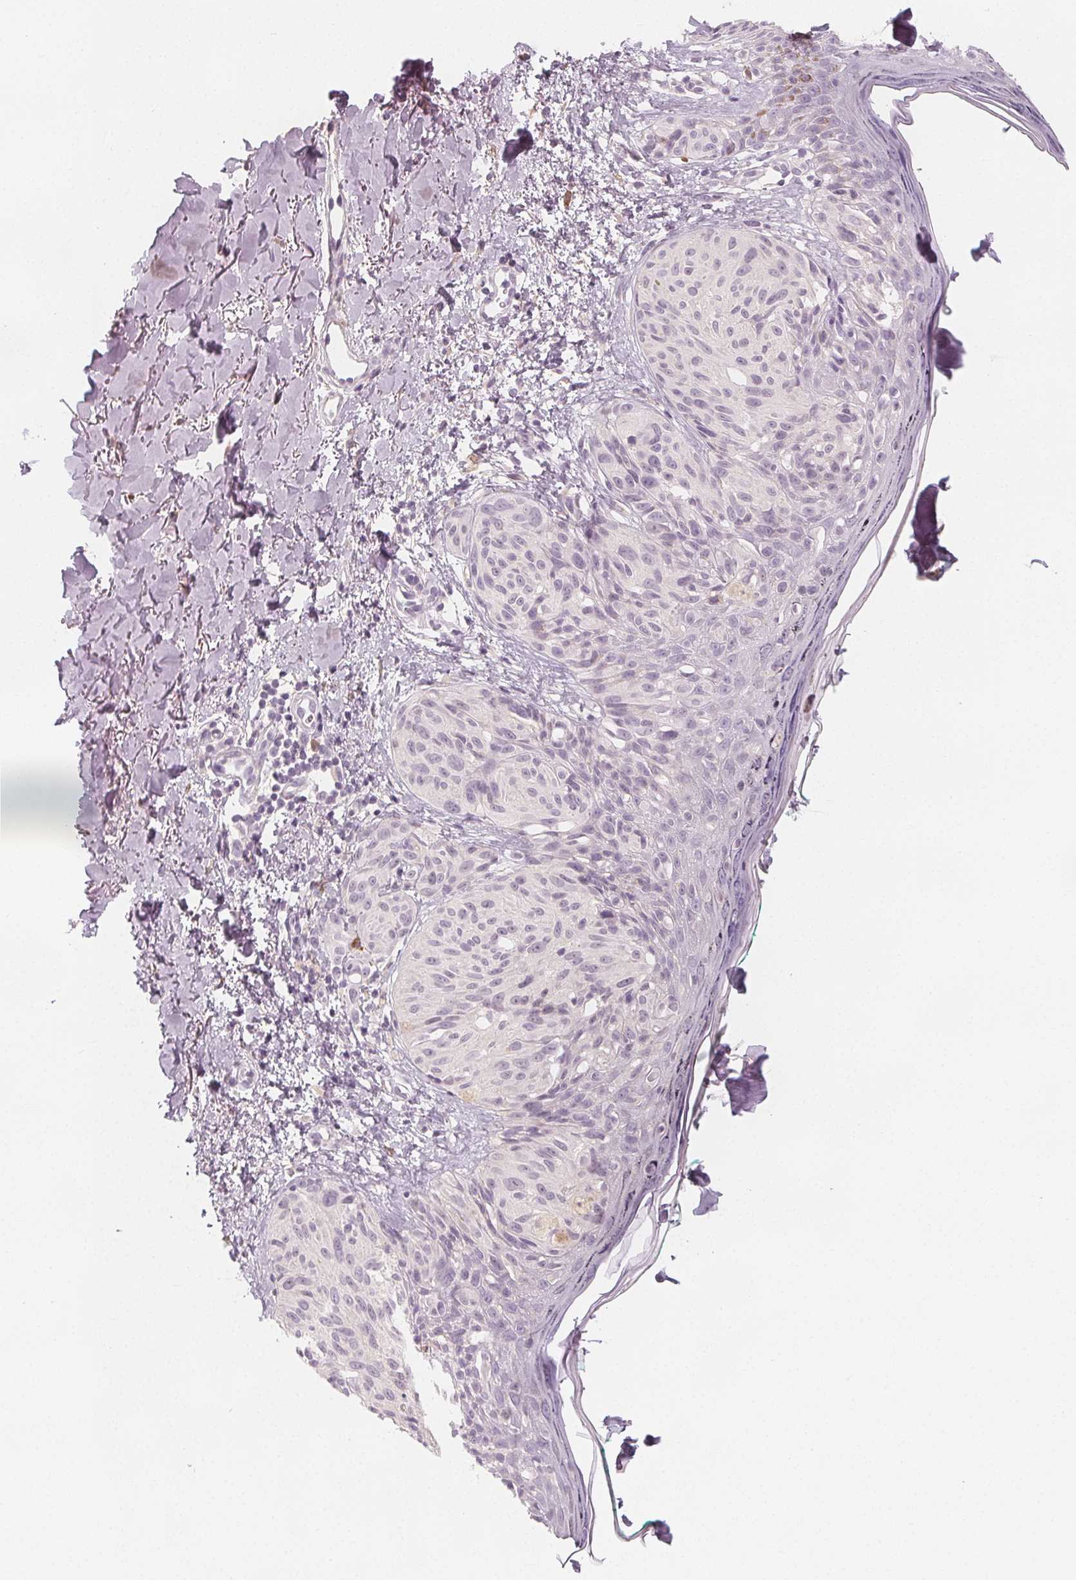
{"staining": {"intensity": "negative", "quantity": "none", "location": "none"}, "tissue": "melanoma", "cell_type": "Tumor cells", "image_type": "cancer", "snomed": [{"axis": "morphology", "description": "Malignant melanoma, NOS"}, {"axis": "topography", "description": "Skin"}], "caption": "A high-resolution photomicrograph shows immunohistochemistry staining of malignant melanoma, which displays no significant positivity in tumor cells.", "gene": "MAP1A", "patient": {"sex": "female", "age": 87}}